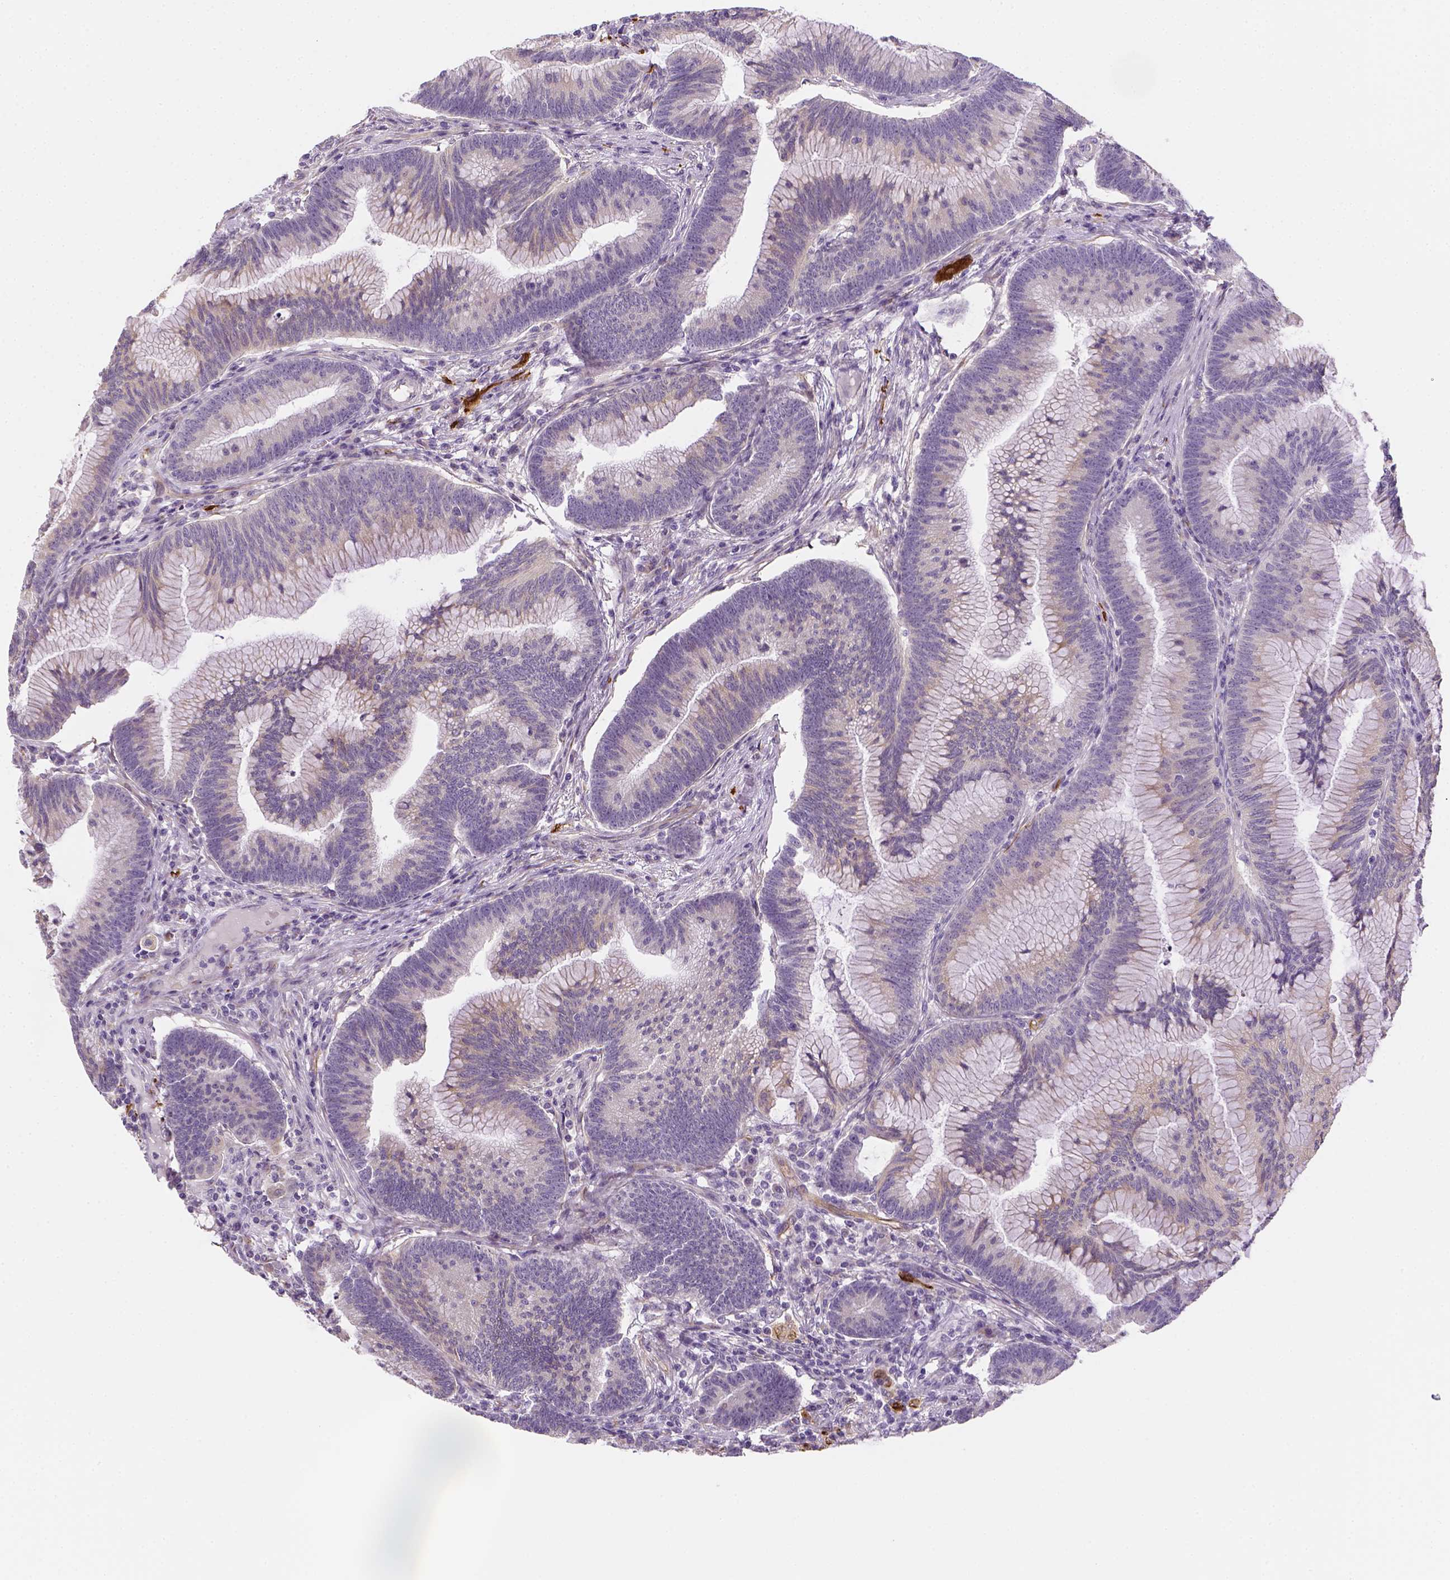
{"staining": {"intensity": "weak", "quantity": "<25%", "location": "cytoplasmic/membranous"}, "tissue": "colorectal cancer", "cell_type": "Tumor cells", "image_type": "cancer", "snomed": [{"axis": "morphology", "description": "Adenocarcinoma, NOS"}, {"axis": "topography", "description": "Colon"}], "caption": "The immunohistochemistry histopathology image has no significant staining in tumor cells of colorectal cancer tissue.", "gene": "CACNB1", "patient": {"sex": "female", "age": 78}}